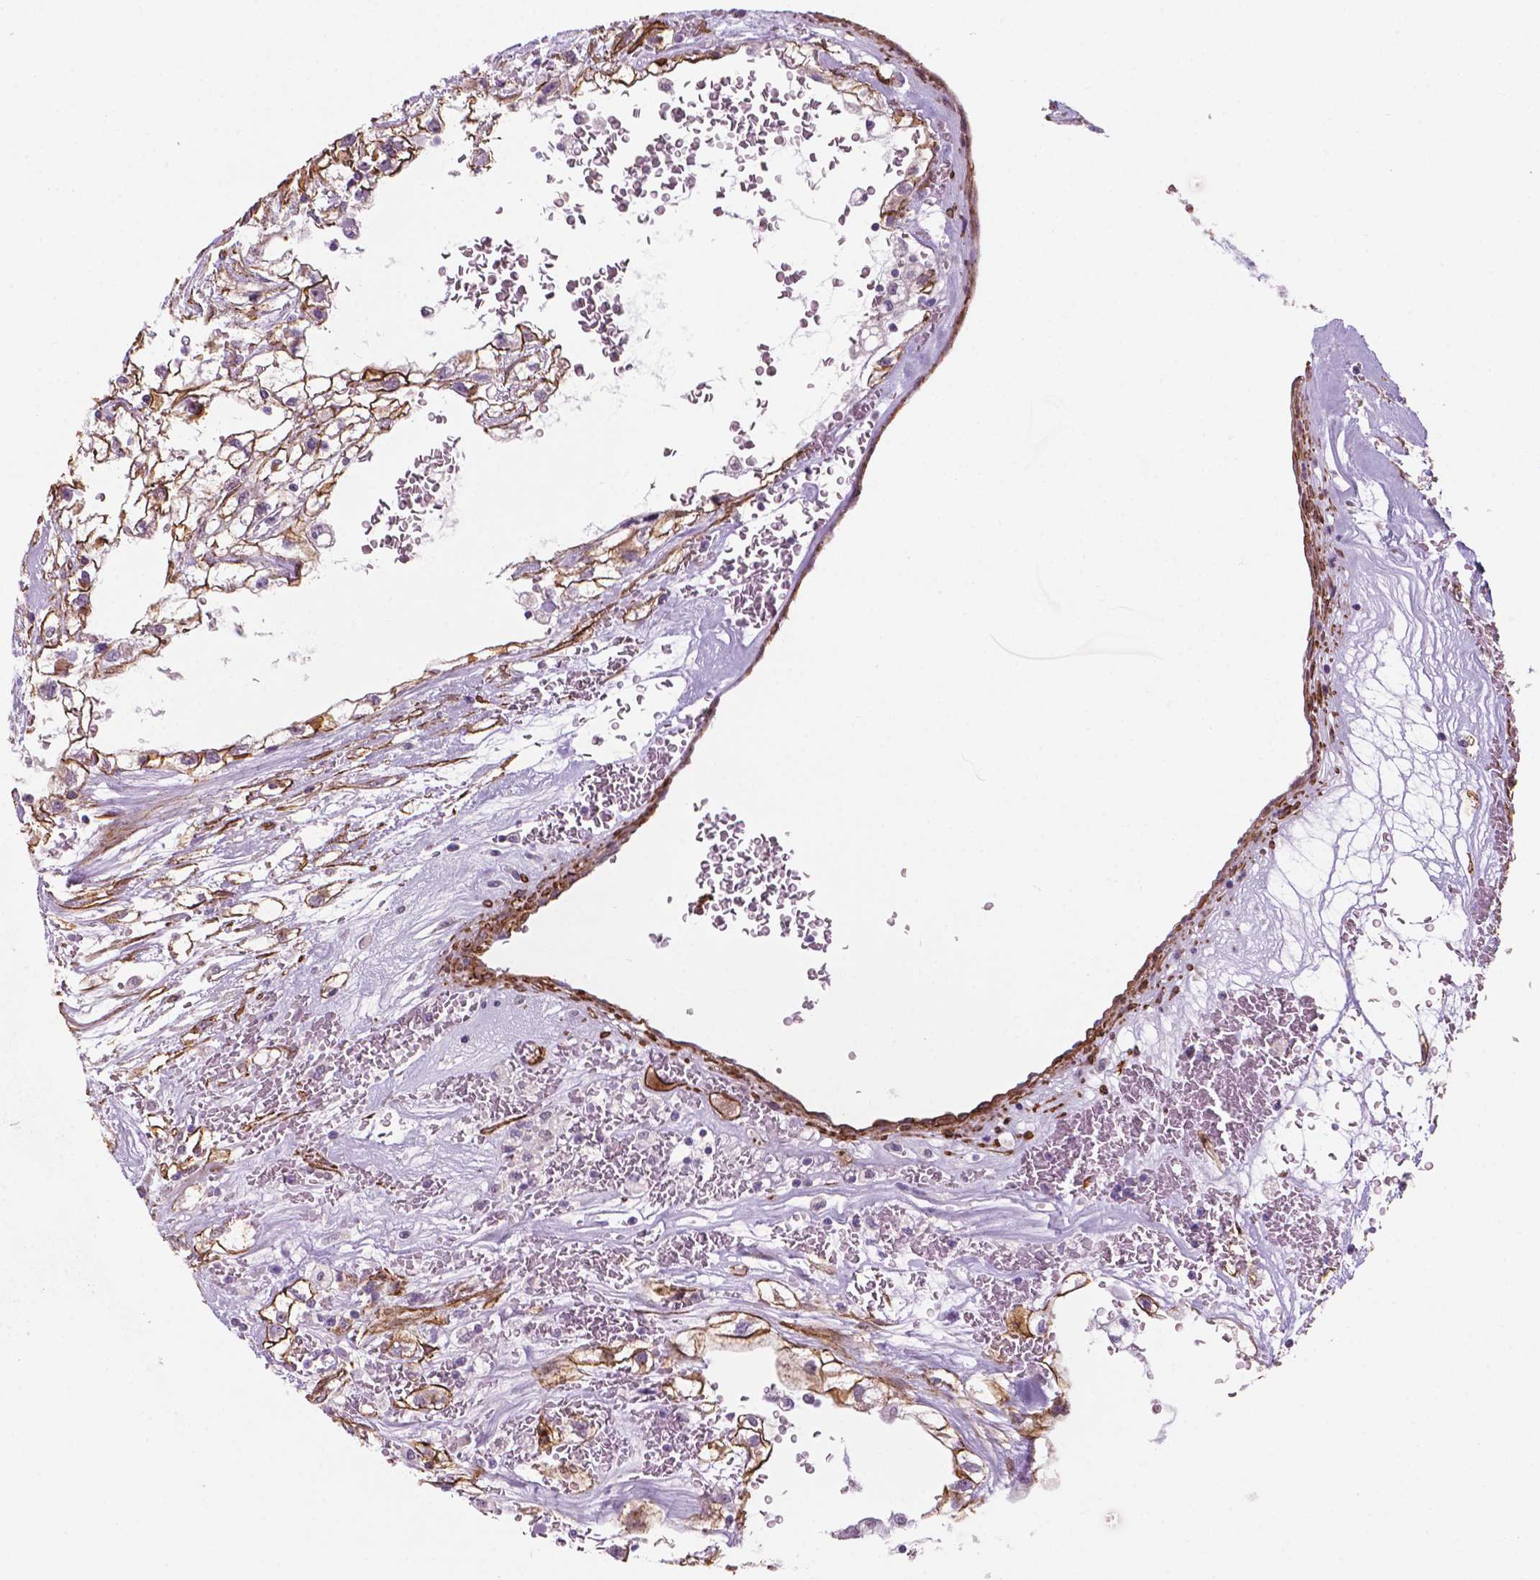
{"staining": {"intensity": "moderate", "quantity": "<25%", "location": "cytoplasmic/membranous"}, "tissue": "renal cancer", "cell_type": "Tumor cells", "image_type": "cancer", "snomed": [{"axis": "morphology", "description": "Adenocarcinoma, NOS"}, {"axis": "topography", "description": "Kidney"}], "caption": "A low amount of moderate cytoplasmic/membranous expression is appreciated in about <25% of tumor cells in renal cancer (adenocarcinoma) tissue.", "gene": "EGFL8", "patient": {"sex": "male", "age": 59}}